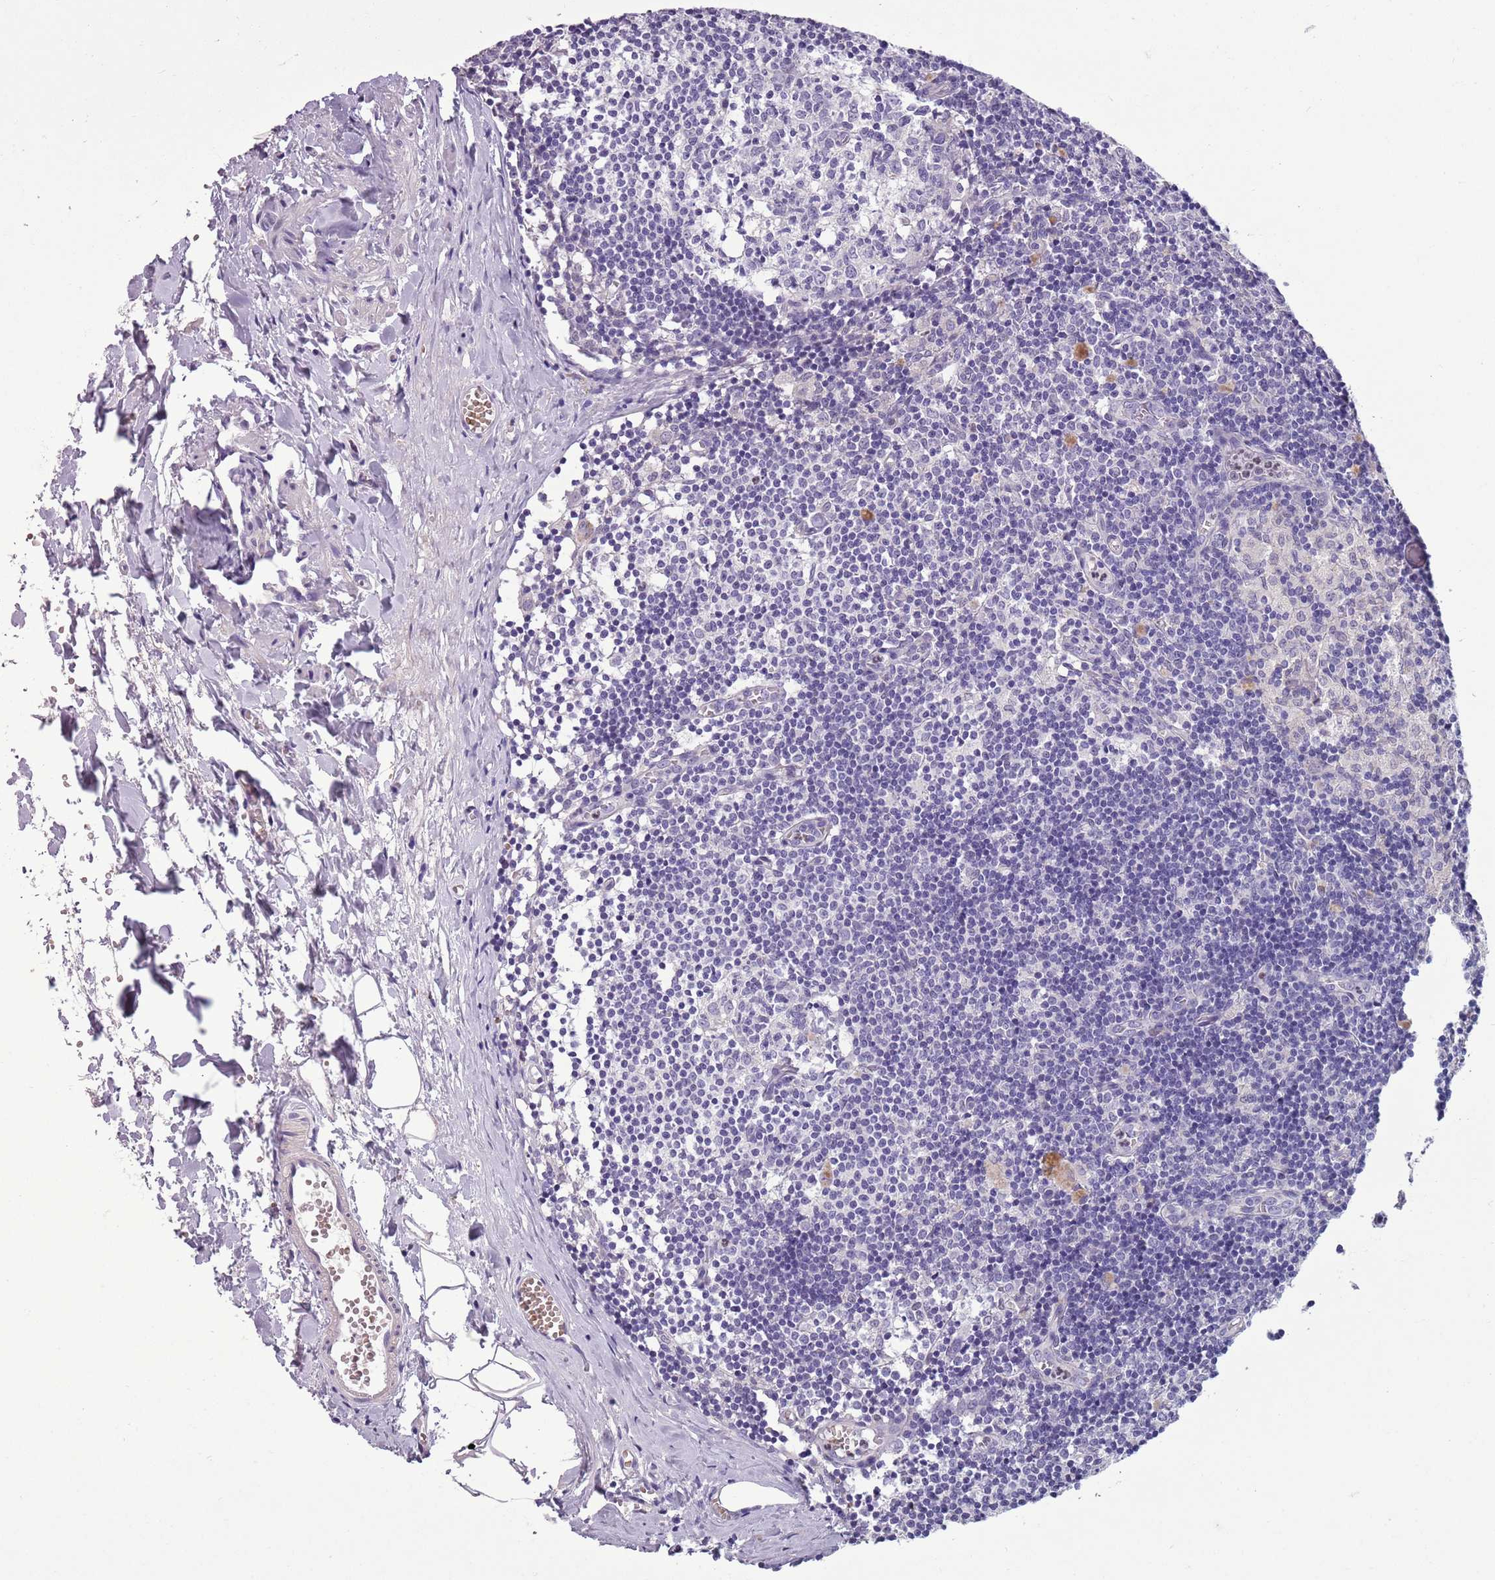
{"staining": {"intensity": "negative", "quantity": "none", "location": "none"}, "tissue": "lymph node", "cell_type": "Germinal center cells", "image_type": "normal", "snomed": [{"axis": "morphology", "description": "Normal tissue, NOS"}, {"axis": "topography", "description": "Lymph node"}], "caption": "The histopathology image demonstrates no staining of germinal center cells in benign lymph node.", "gene": "ADCY7", "patient": {"sex": "female", "age": 42}}